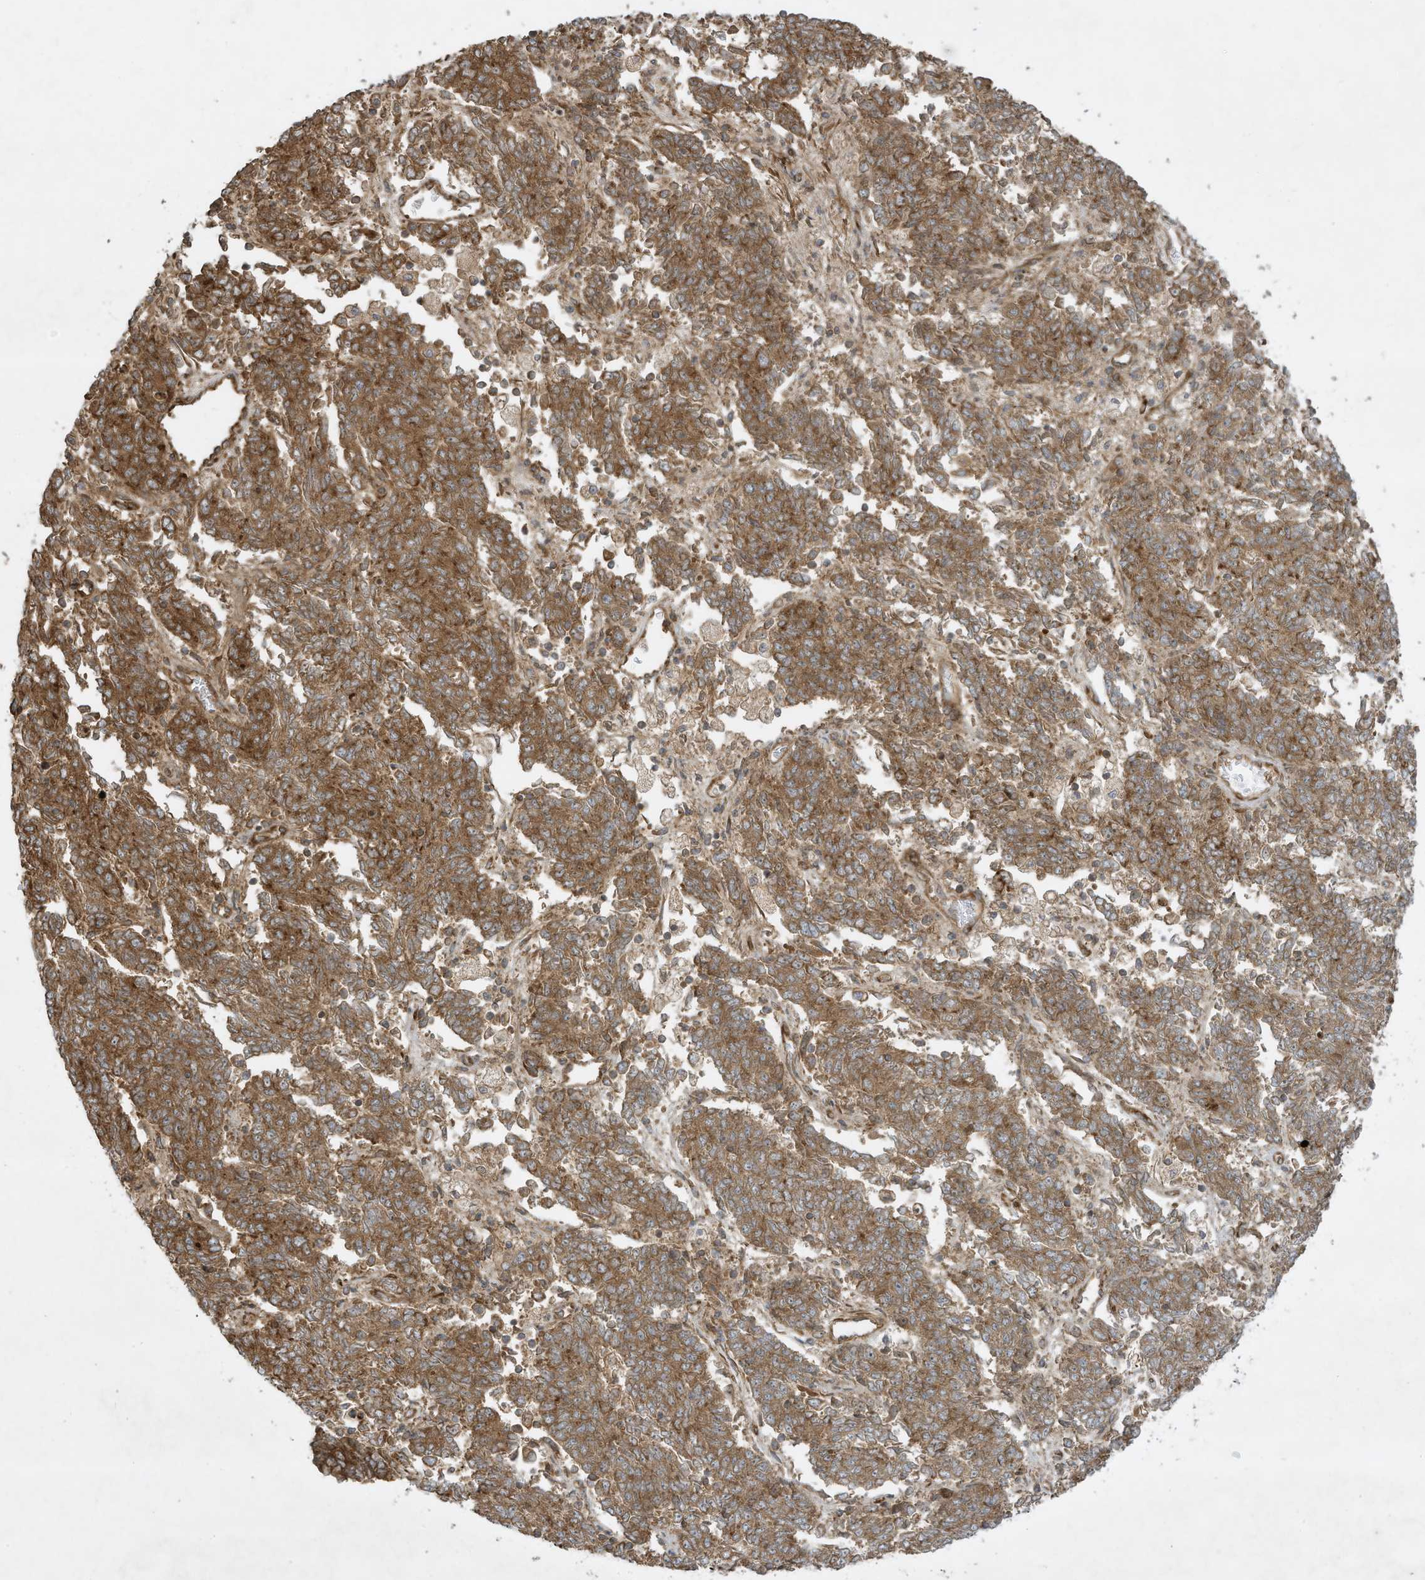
{"staining": {"intensity": "strong", "quantity": ">75%", "location": "cytoplasmic/membranous"}, "tissue": "endometrial cancer", "cell_type": "Tumor cells", "image_type": "cancer", "snomed": [{"axis": "morphology", "description": "Adenocarcinoma, NOS"}, {"axis": "topography", "description": "Endometrium"}], "caption": "The image shows a brown stain indicating the presence of a protein in the cytoplasmic/membranous of tumor cells in endometrial cancer.", "gene": "DDIT4", "patient": {"sex": "female", "age": 80}}